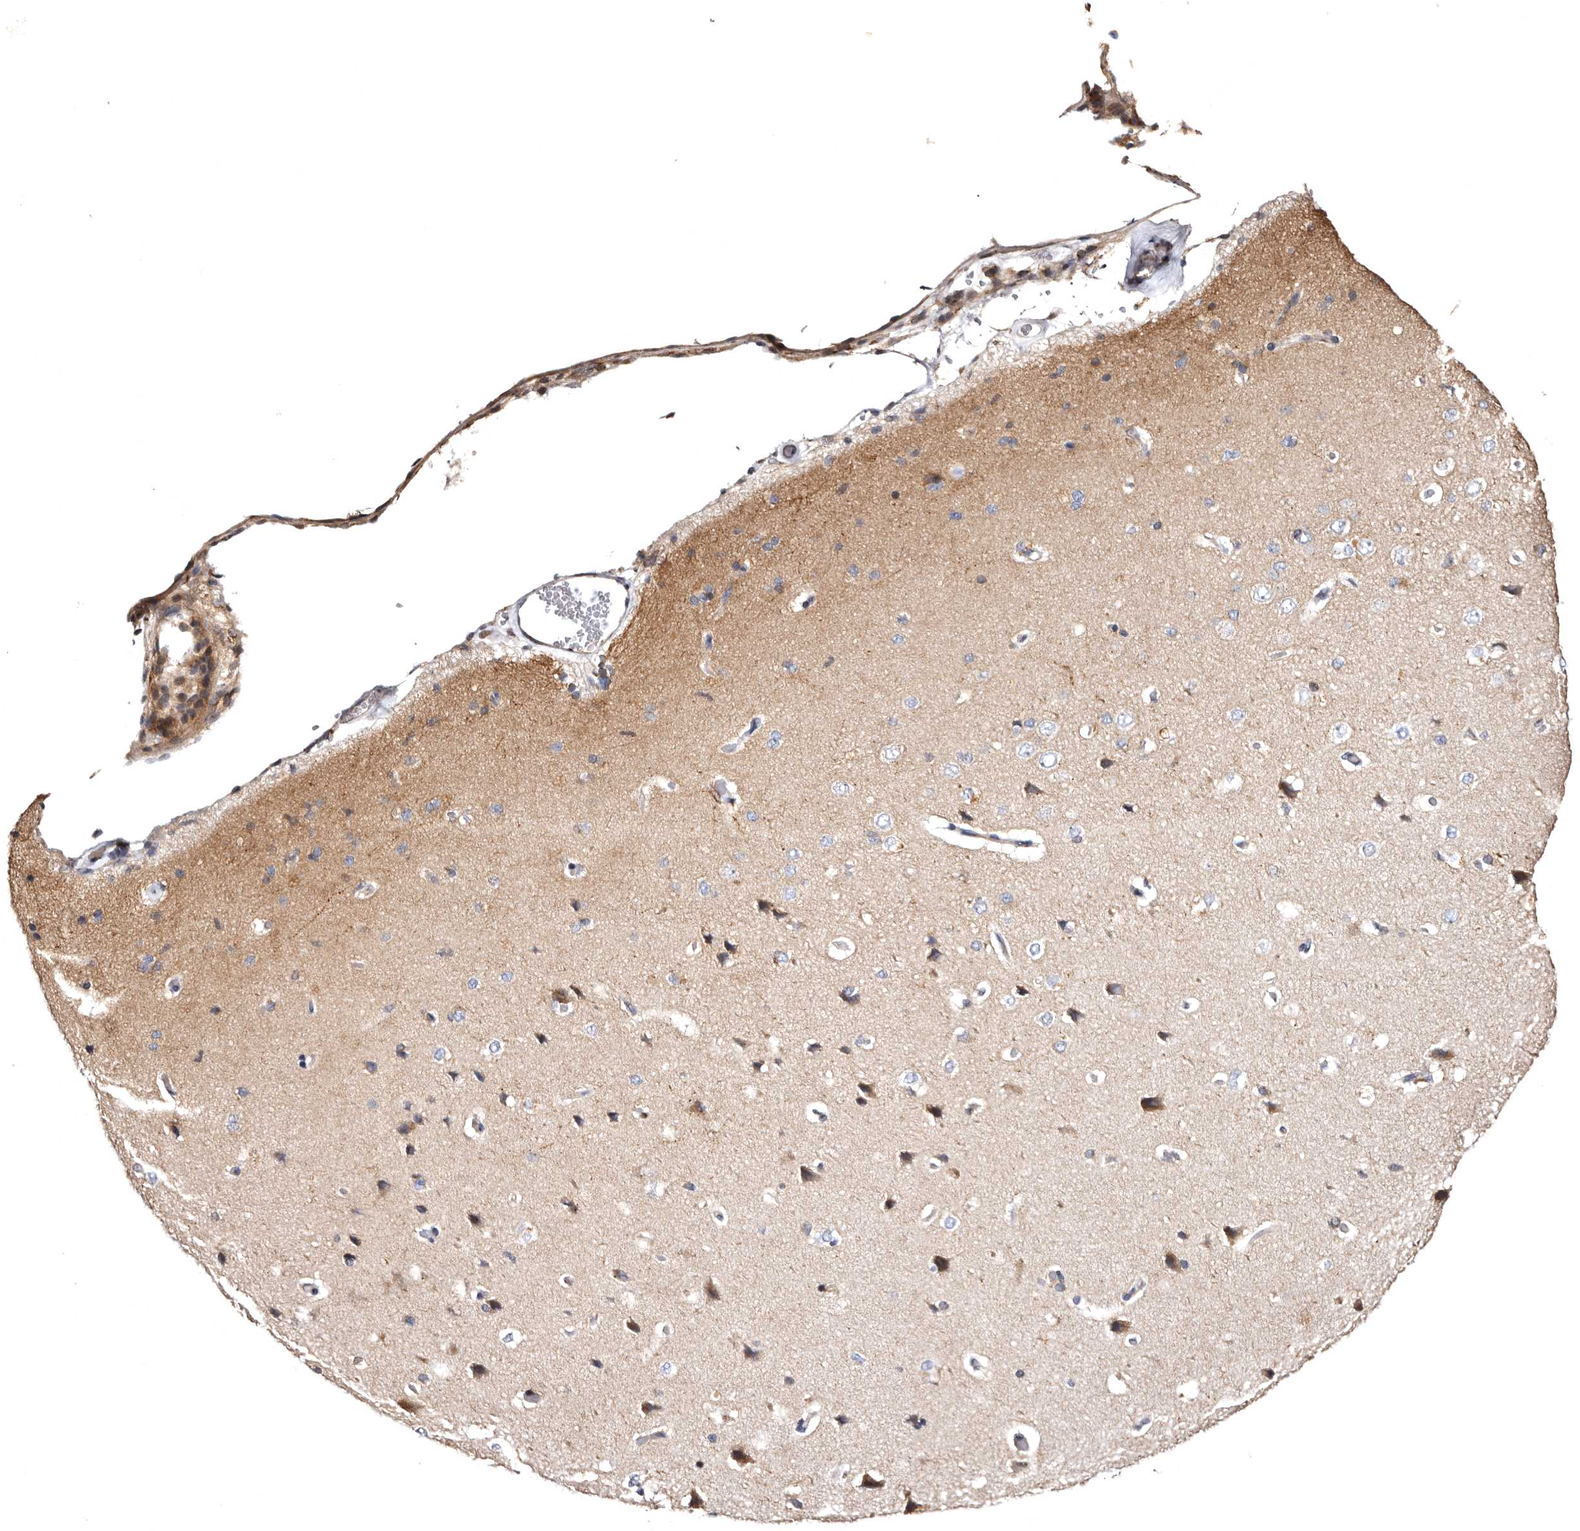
{"staining": {"intensity": "negative", "quantity": "none", "location": "none"}, "tissue": "cerebral cortex", "cell_type": "Endothelial cells", "image_type": "normal", "snomed": [{"axis": "morphology", "description": "Normal tissue, NOS"}, {"axis": "topography", "description": "Cerebral cortex"}], "caption": "Human cerebral cortex stained for a protein using IHC demonstrates no staining in endothelial cells.", "gene": "FAM91A1", "patient": {"sex": "male", "age": 62}}